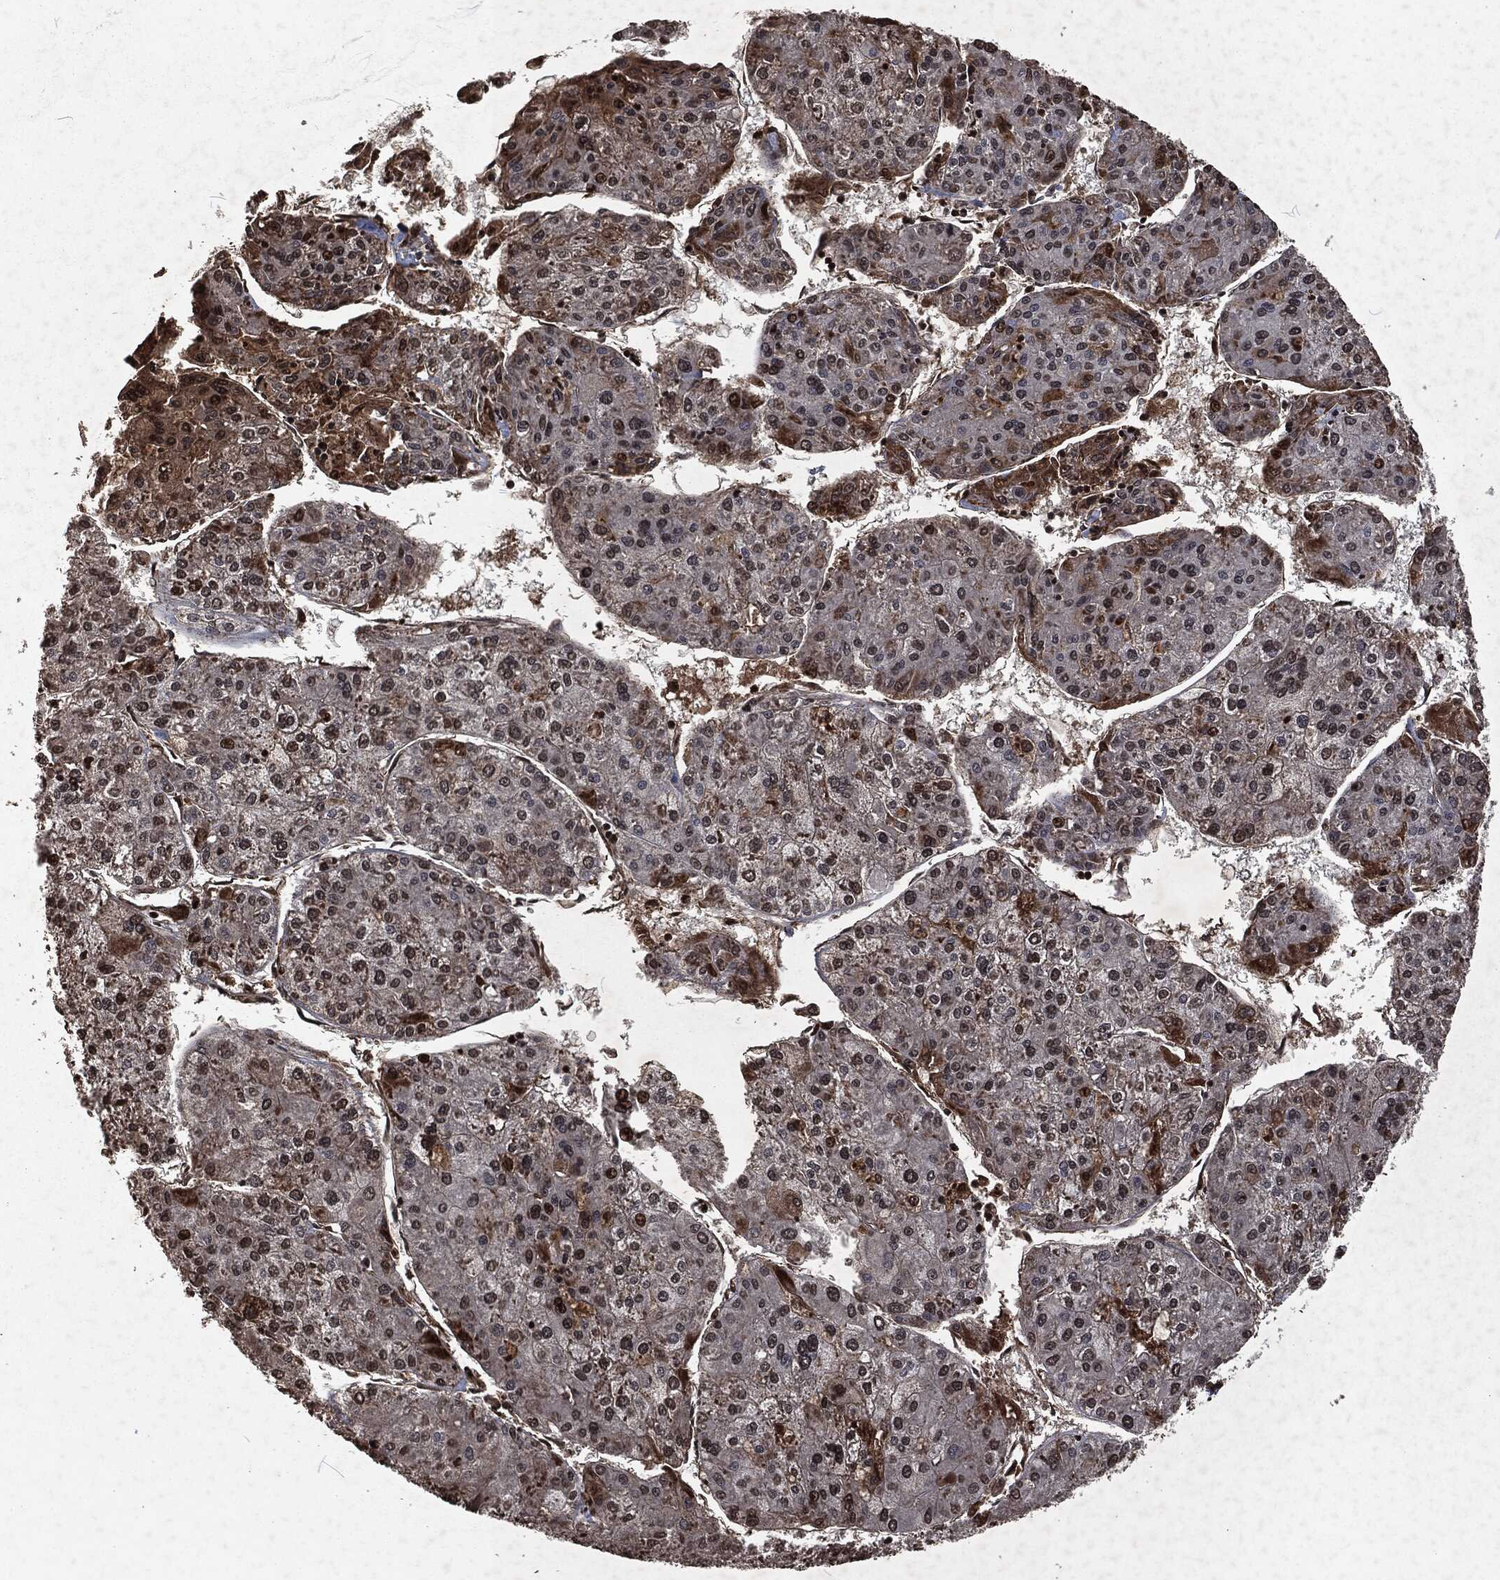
{"staining": {"intensity": "moderate", "quantity": "<25%", "location": "cytoplasmic/membranous"}, "tissue": "liver cancer", "cell_type": "Tumor cells", "image_type": "cancer", "snomed": [{"axis": "morphology", "description": "Carcinoma, Hepatocellular, NOS"}, {"axis": "topography", "description": "Liver"}], "caption": "Protein staining shows moderate cytoplasmic/membranous expression in about <25% of tumor cells in hepatocellular carcinoma (liver).", "gene": "SNAI1", "patient": {"sex": "male", "age": 43}}